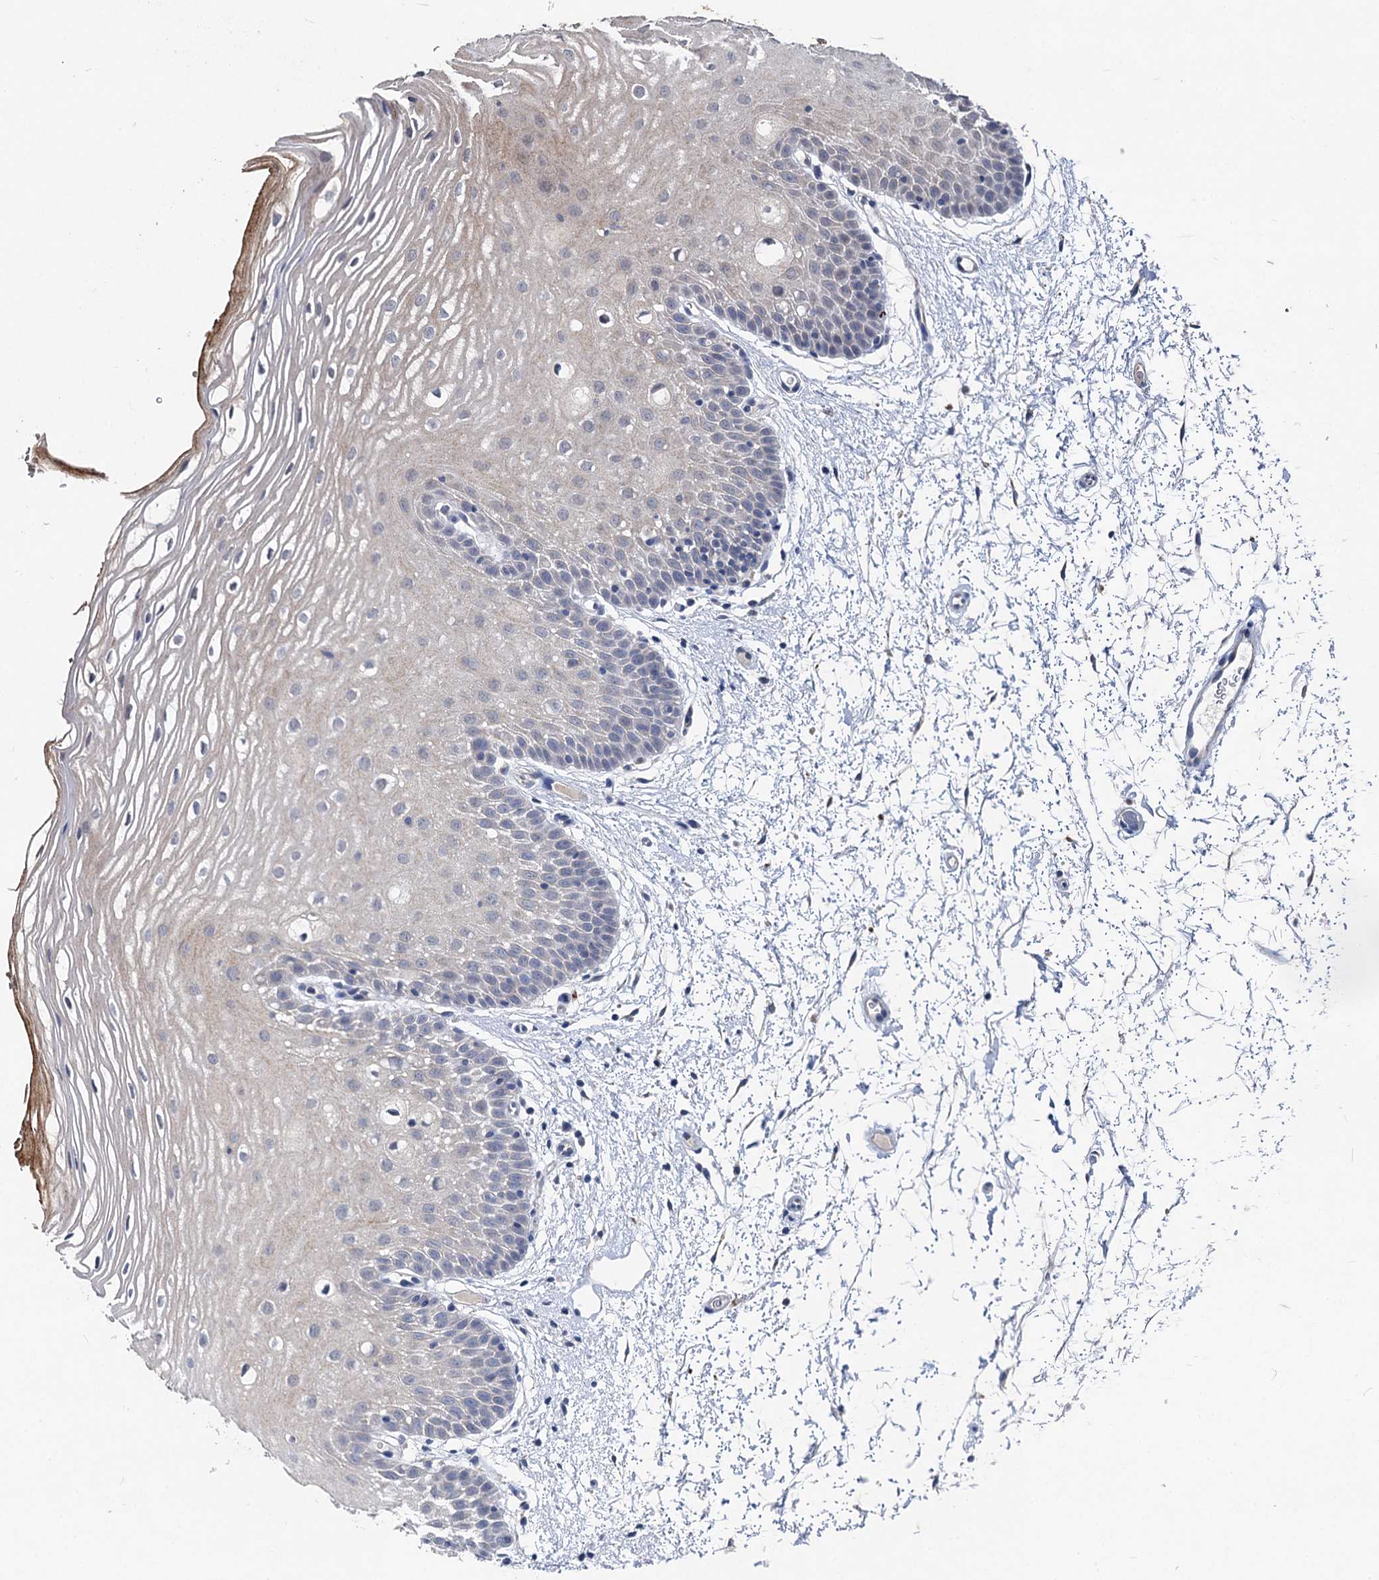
{"staining": {"intensity": "negative", "quantity": "none", "location": "none"}, "tissue": "oral mucosa", "cell_type": "Squamous epithelial cells", "image_type": "normal", "snomed": [{"axis": "morphology", "description": "Normal tissue, NOS"}, {"axis": "topography", "description": "Oral tissue"}, {"axis": "topography", "description": "Tounge, NOS"}], "caption": "Immunohistochemistry (IHC) of benign human oral mucosa exhibits no staining in squamous epithelial cells. (Immunohistochemistry, brightfield microscopy, high magnification).", "gene": "BCL2L2", "patient": {"sex": "female", "age": 73}}